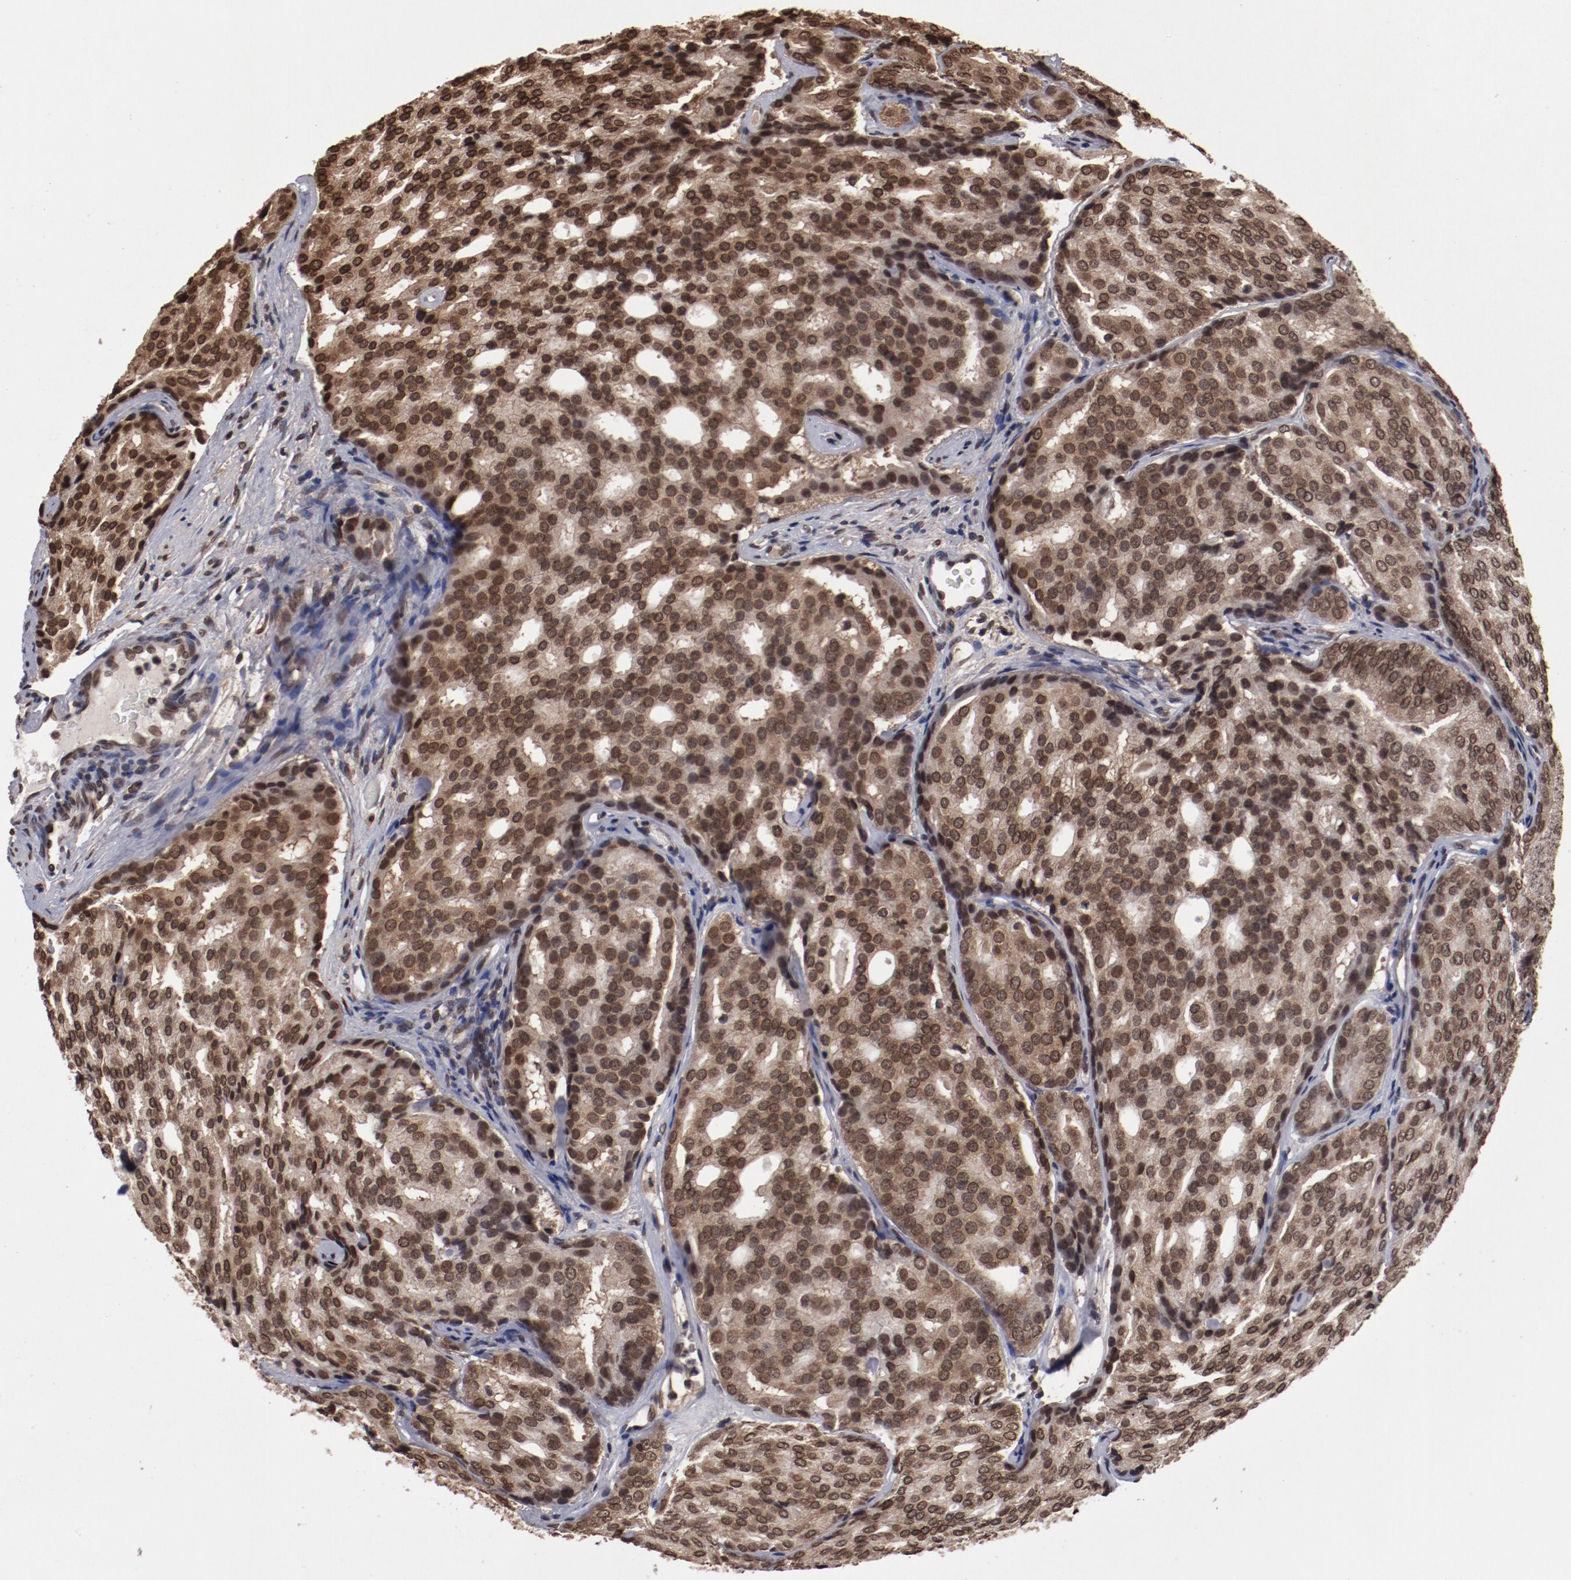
{"staining": {"intensity": "strong", "quantity": ">75%", "location": "nuclear"}, "tissue": "prostate cancer", "cell_type": "Tumor cells", "image_type": "cancer", "snomed": [{"axis": "morphology", "description": "Adenocarcinoma, High grade"}, {"axis": "topography", "description": "Prostate"}], "caption": "An immunohistochemistry photomicrograph of tumor tissue is shown. Protein staining in brown labels strong nuclear positivity in adenocarcinoma (high-grade) (prostate) within tumor cells.", "gene": "AKT1", "patient": {"sex": "male", "age": 64}}